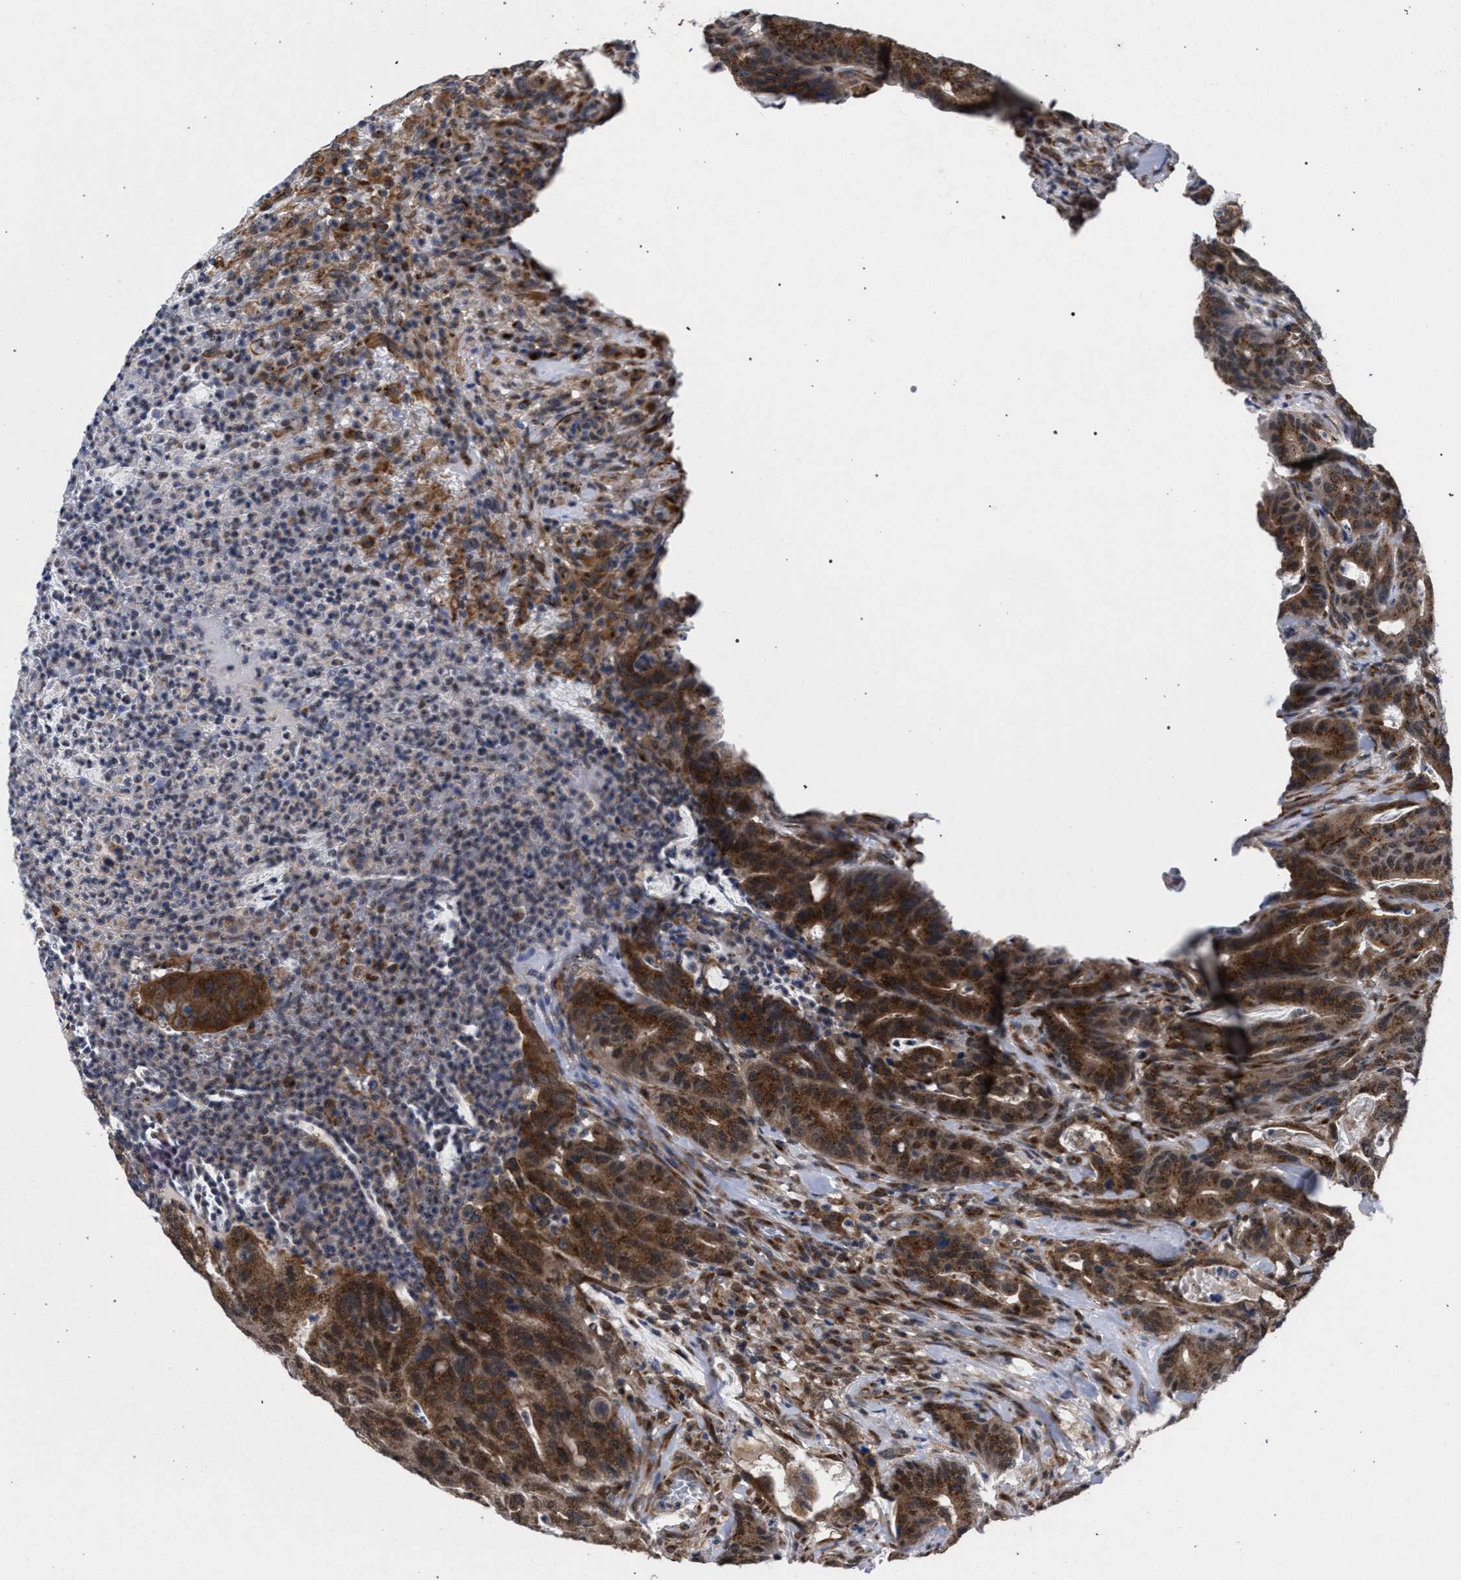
{"staining": {"intensity": "strong", "quantity": ">75%", "location": "cytoplasmic/membranous"}, "tissue": "colorectal cancer", "cell_type": "Tumor cells", "image_type": "cancer", "snomed": [{"axis": "morphology", "description": "Adenocarcinoma, NOS"}, {"axis": "topography", "description": "Colon"}], "caption": "Strong cytoplasmic/membranous protein staining is appreciated in approximately >75% of tumor cells in colorectal cancer (adenocarcinoma).", "gene": "GOLGA2", "patient": {"sex": "male", "age": 45}}